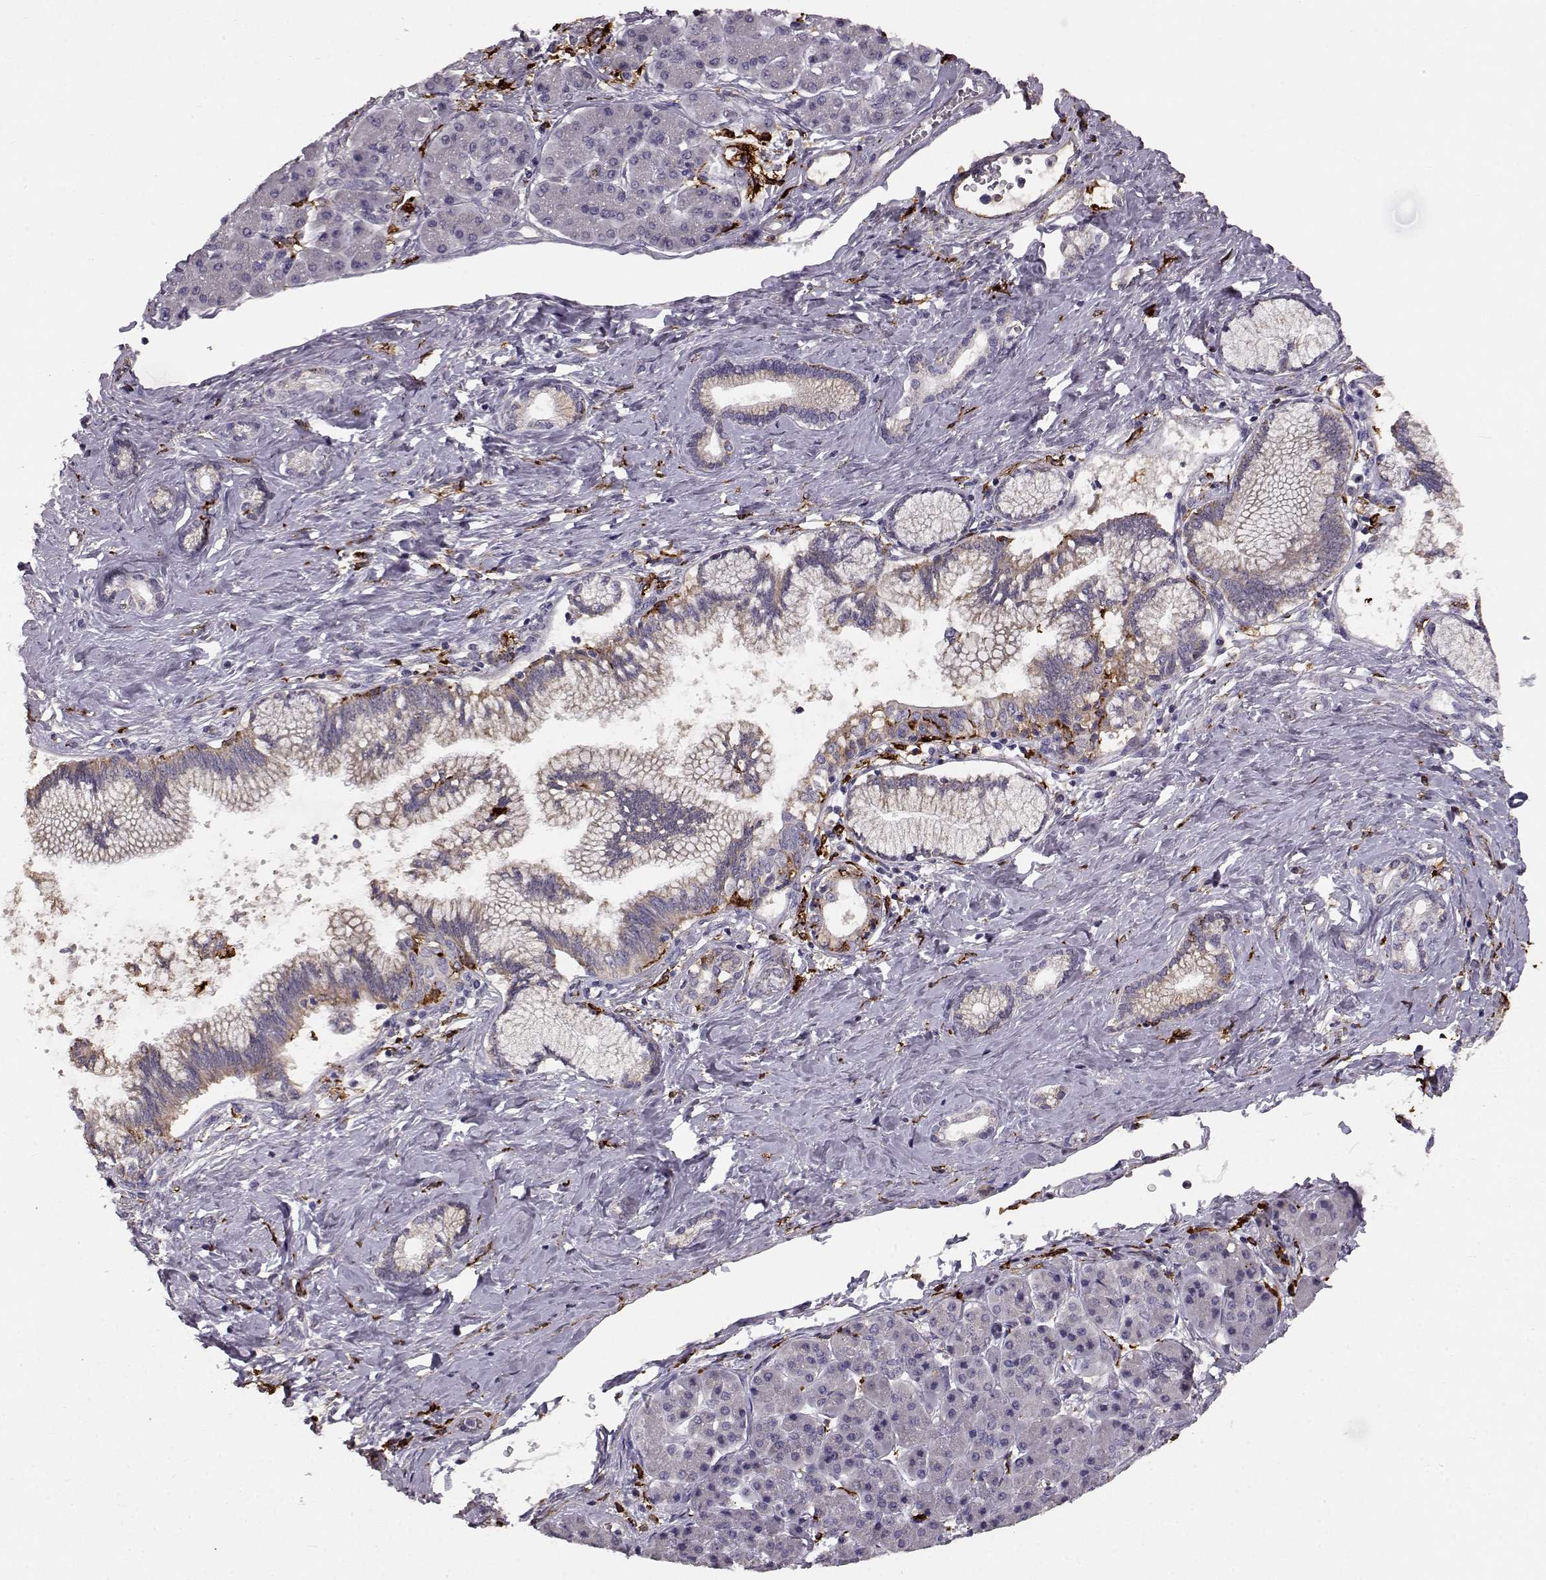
{"staining": {"intensity": "weak", "quantity": "<25%", "location": "cytoplasmic/membranous"}, "tissue": "pancreatic cancer", "cell_type": "Tumor cells", "image_type": "cancer", "snomed": [{"axis": "morphology", "description": "Adenocarcinoma, NOS"}, {"axis": "topography", "description": "Pancreas"}], "caption": "An immunohistochemistry (IHC) photomicrograph of pancreatic cancer (adenocarcinoma) is shown. There is no staining in tumor cells of pancreatic cancer (adenocarcinoma).", "gene": "CCNF", "patient": {"sex": "female", "age": 73}}